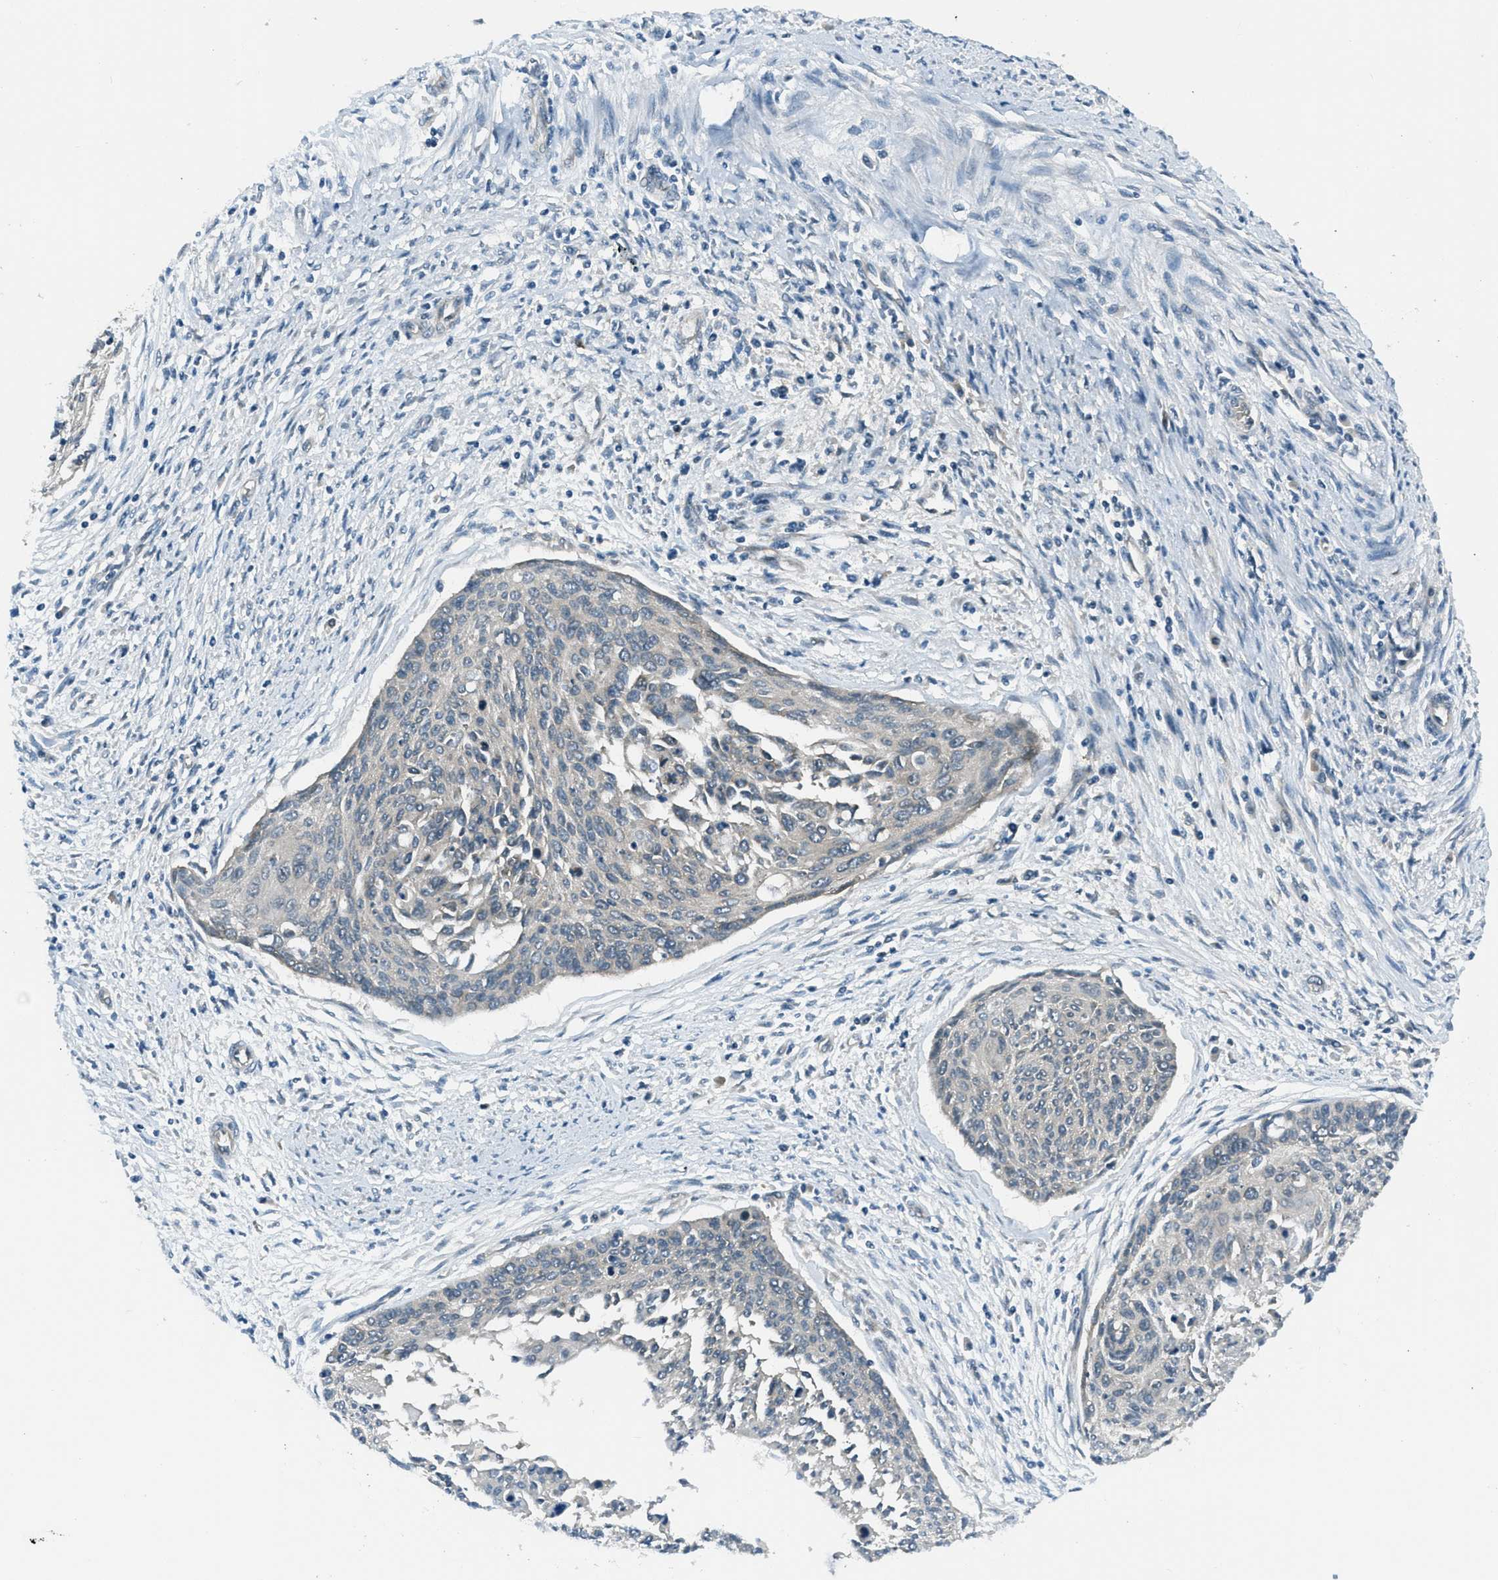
{"staining": {"intensity": "weak", "quantity": "<25%", "location": "cytoplasmic/membranous"}, "tissue": "cervical cancer", "cell_type": "Tumor cells", "image_type": "cancer", "snomed": [{"axis": "morphology", "description": "Squamous cell carcinoma, NOS"}, {"axis": "topography", "description": "Cervix"}], "caption": "DAB (3,3'-diaminobenzidine) immunohistochemical staining of cervical squamous cell carcinoma exhibits no significant positivity in tumor cells.", "gene": "ASAP2", "patient": {"sex": "female", "age": 55}}